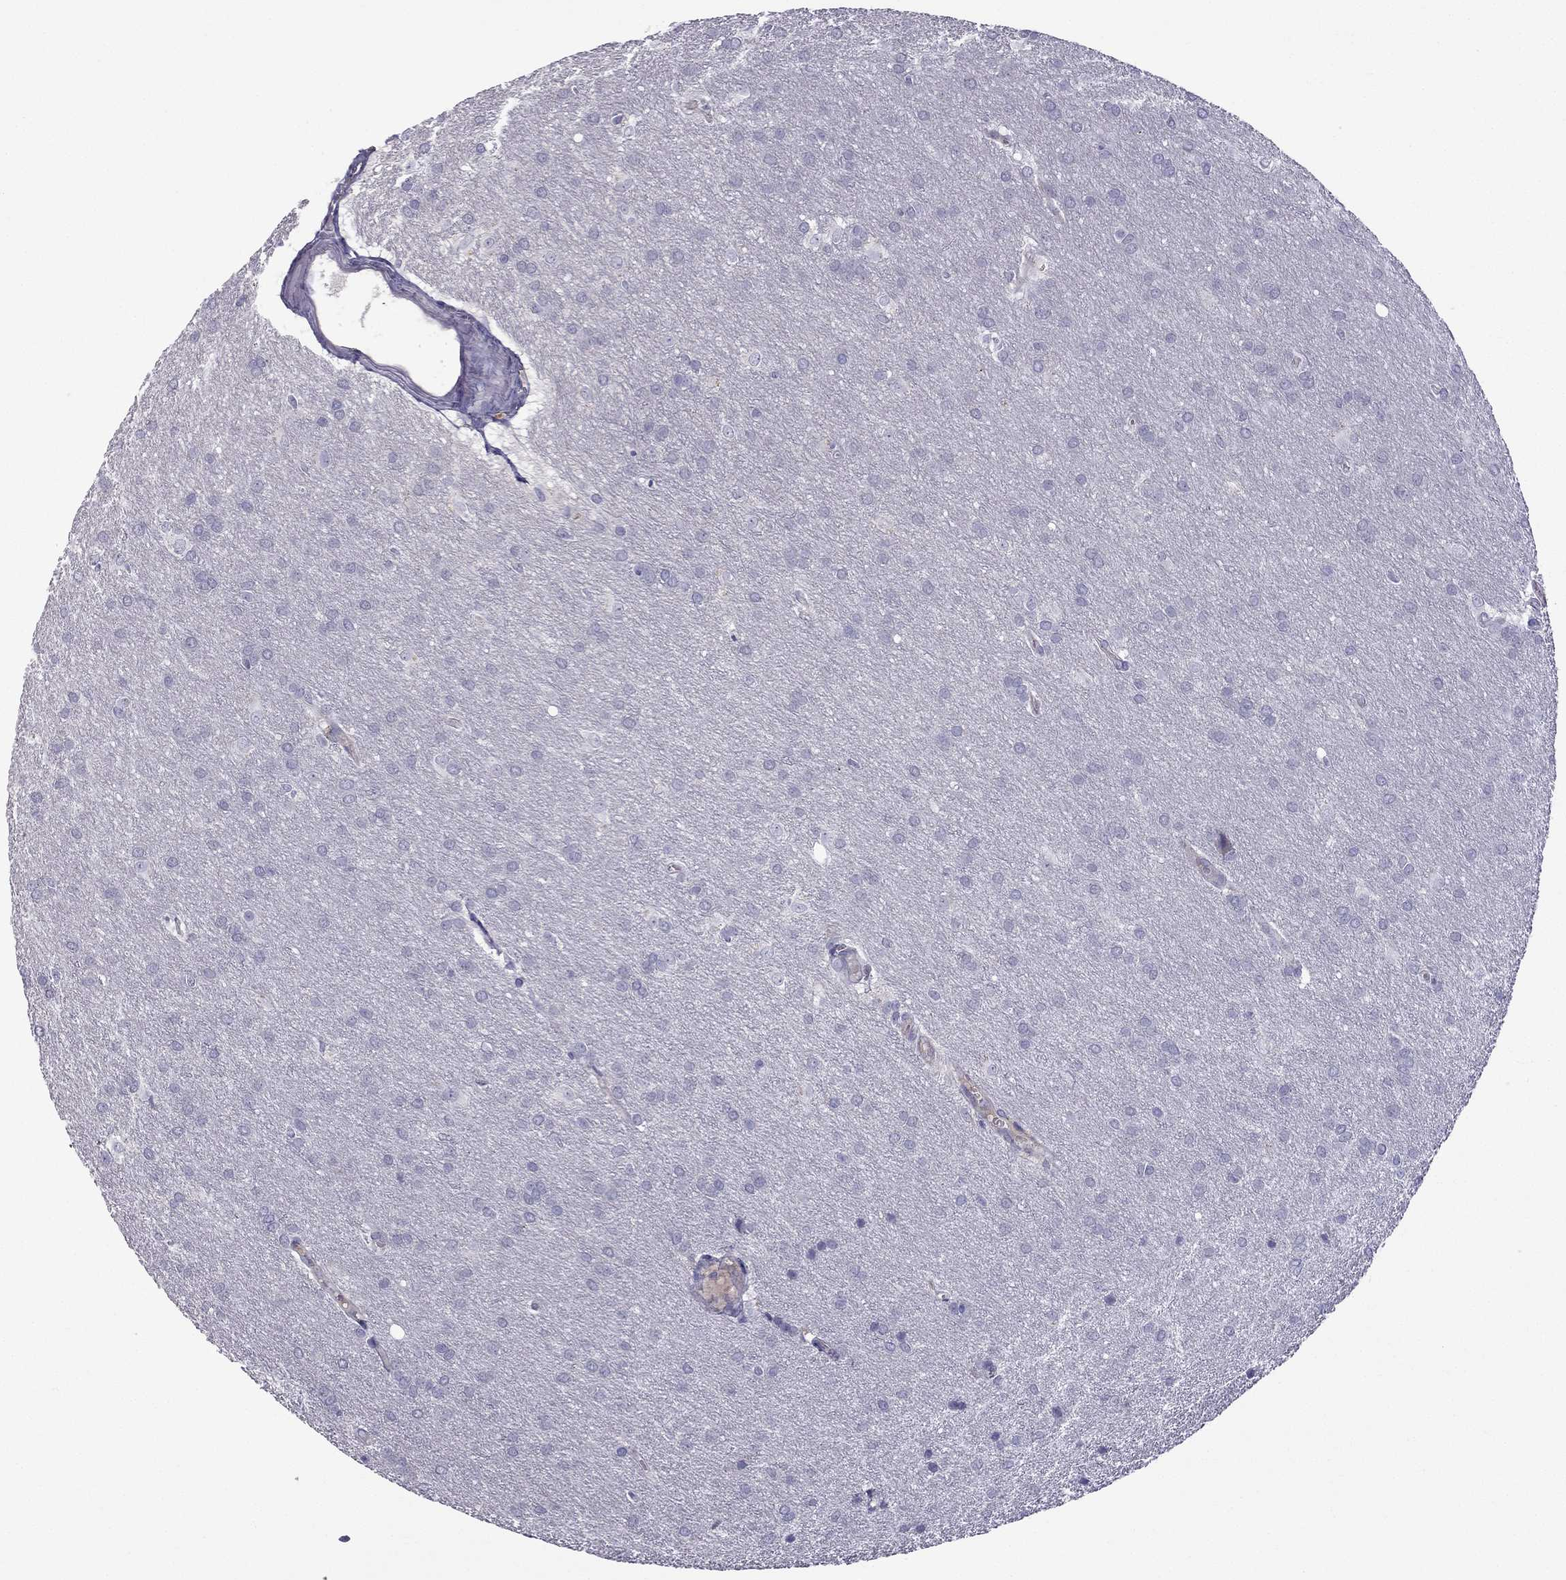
{"staining": {"intensity": "negative", "quantity": "none", "location": "none"}, "tissue": "glioma", "cell_type": "Tumor cells", "image_type": "cancer", "snomed": [{"axis": "morphology", "description": "Glioma, malignant, Low grade"}, {"axis": "topography", "description": "Brain"}], "caption": "Protein analysis of malignant glioma (low-grade) exhibits no significant positivity in tumor cells. (Brightfield microscopy of DAB immunohistochemistry at high magnification).", "gene": "STOML3", "patient": {"sex": "female", "age": 32}}